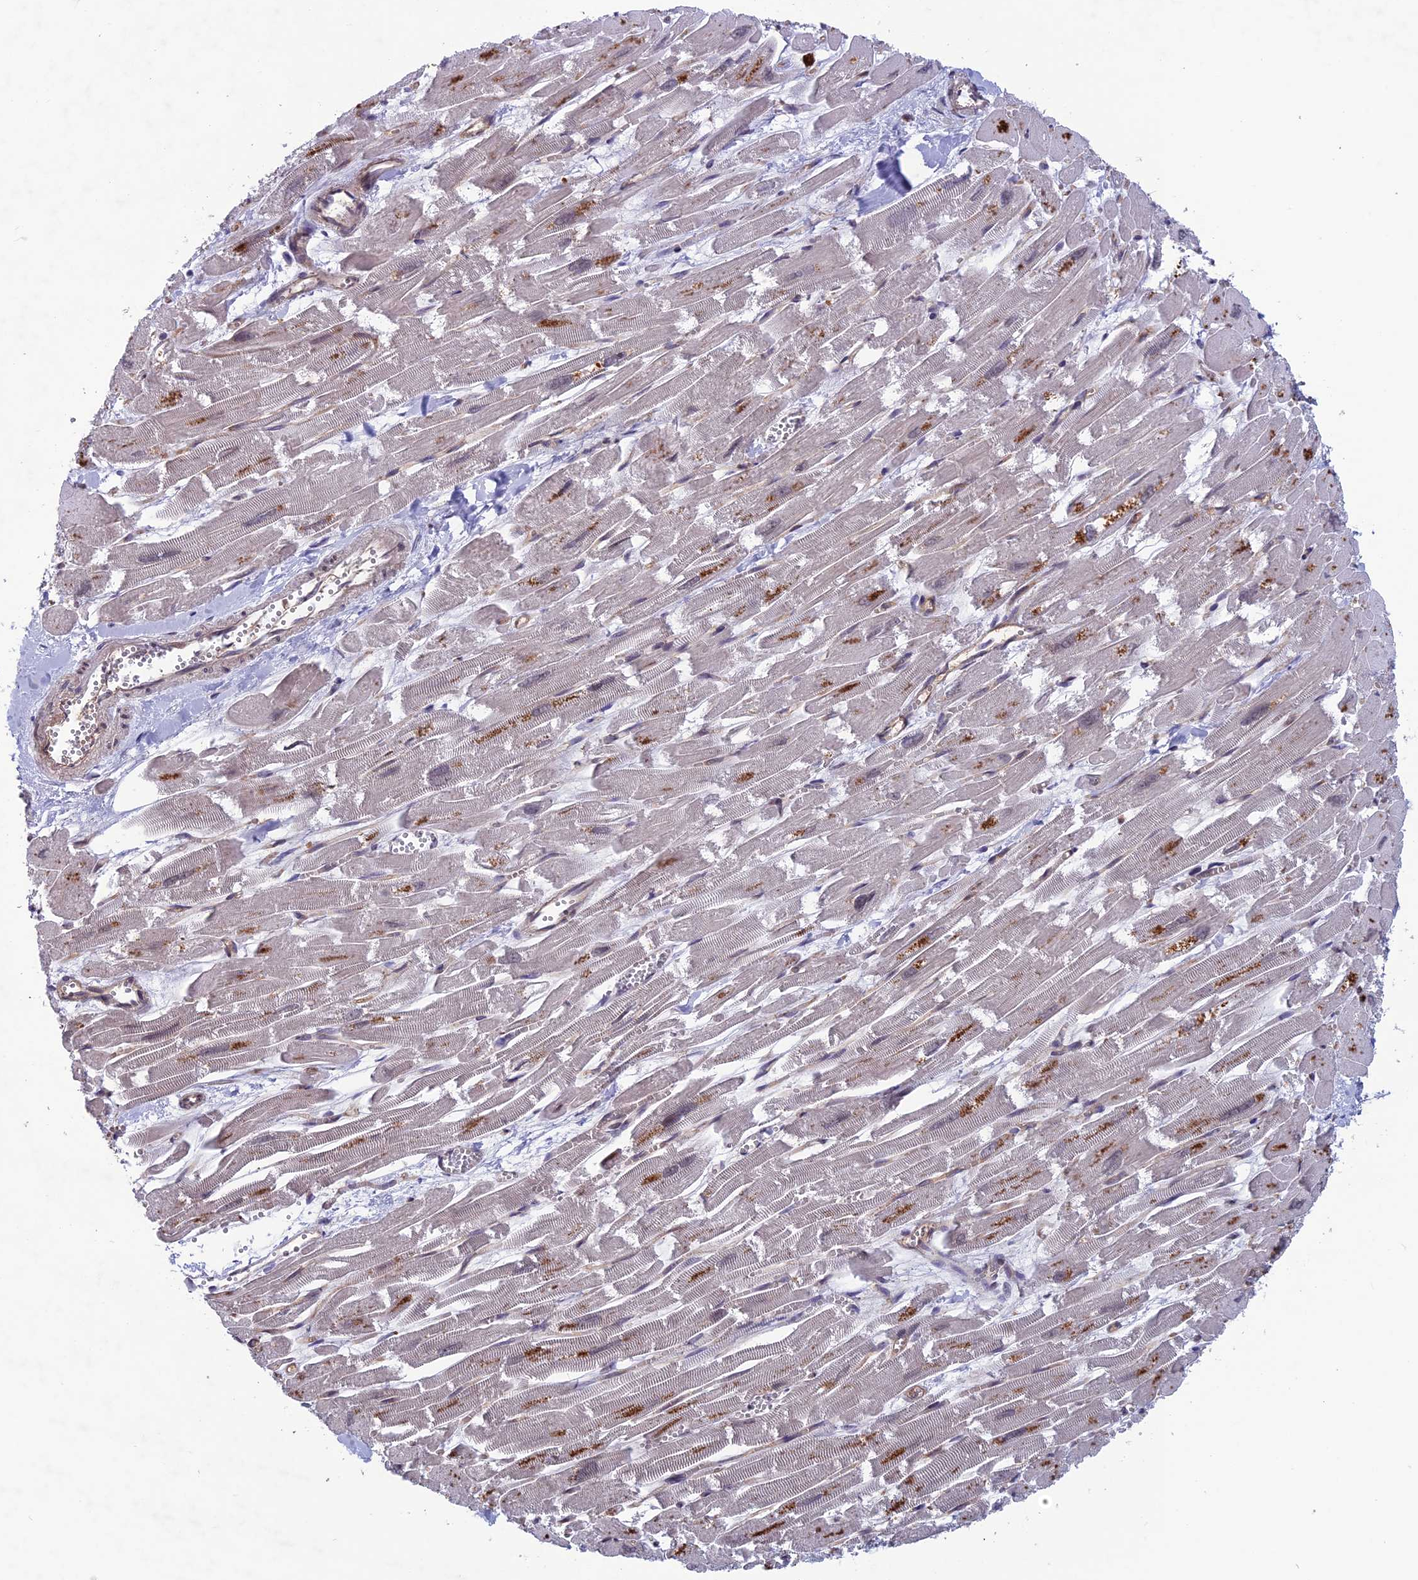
{"staining": {"intensity": "moderate", "quantity": "<25%", "location": "cytoplasmic/membranous"}, "tissue": "heart muscle", "cell_type": "Cardiomyocytes", "image_type": "normal", "snomed": [{"axis": "morphology", "description": "Normal tissue, NOS"}, {"axis": "topography", "description": "Heart"}], "caption": "Immunohistochemical staining of unremarkable human heart muscle exhibits low levels of moderate cytoplasmic/membranous expression in approximately <25% of cardiomyocytes. (Brightfield microscopy of DAB IHC at high magnification).", "gene": "FKBPL", "patient": {"sex": "male", "age": 54}}